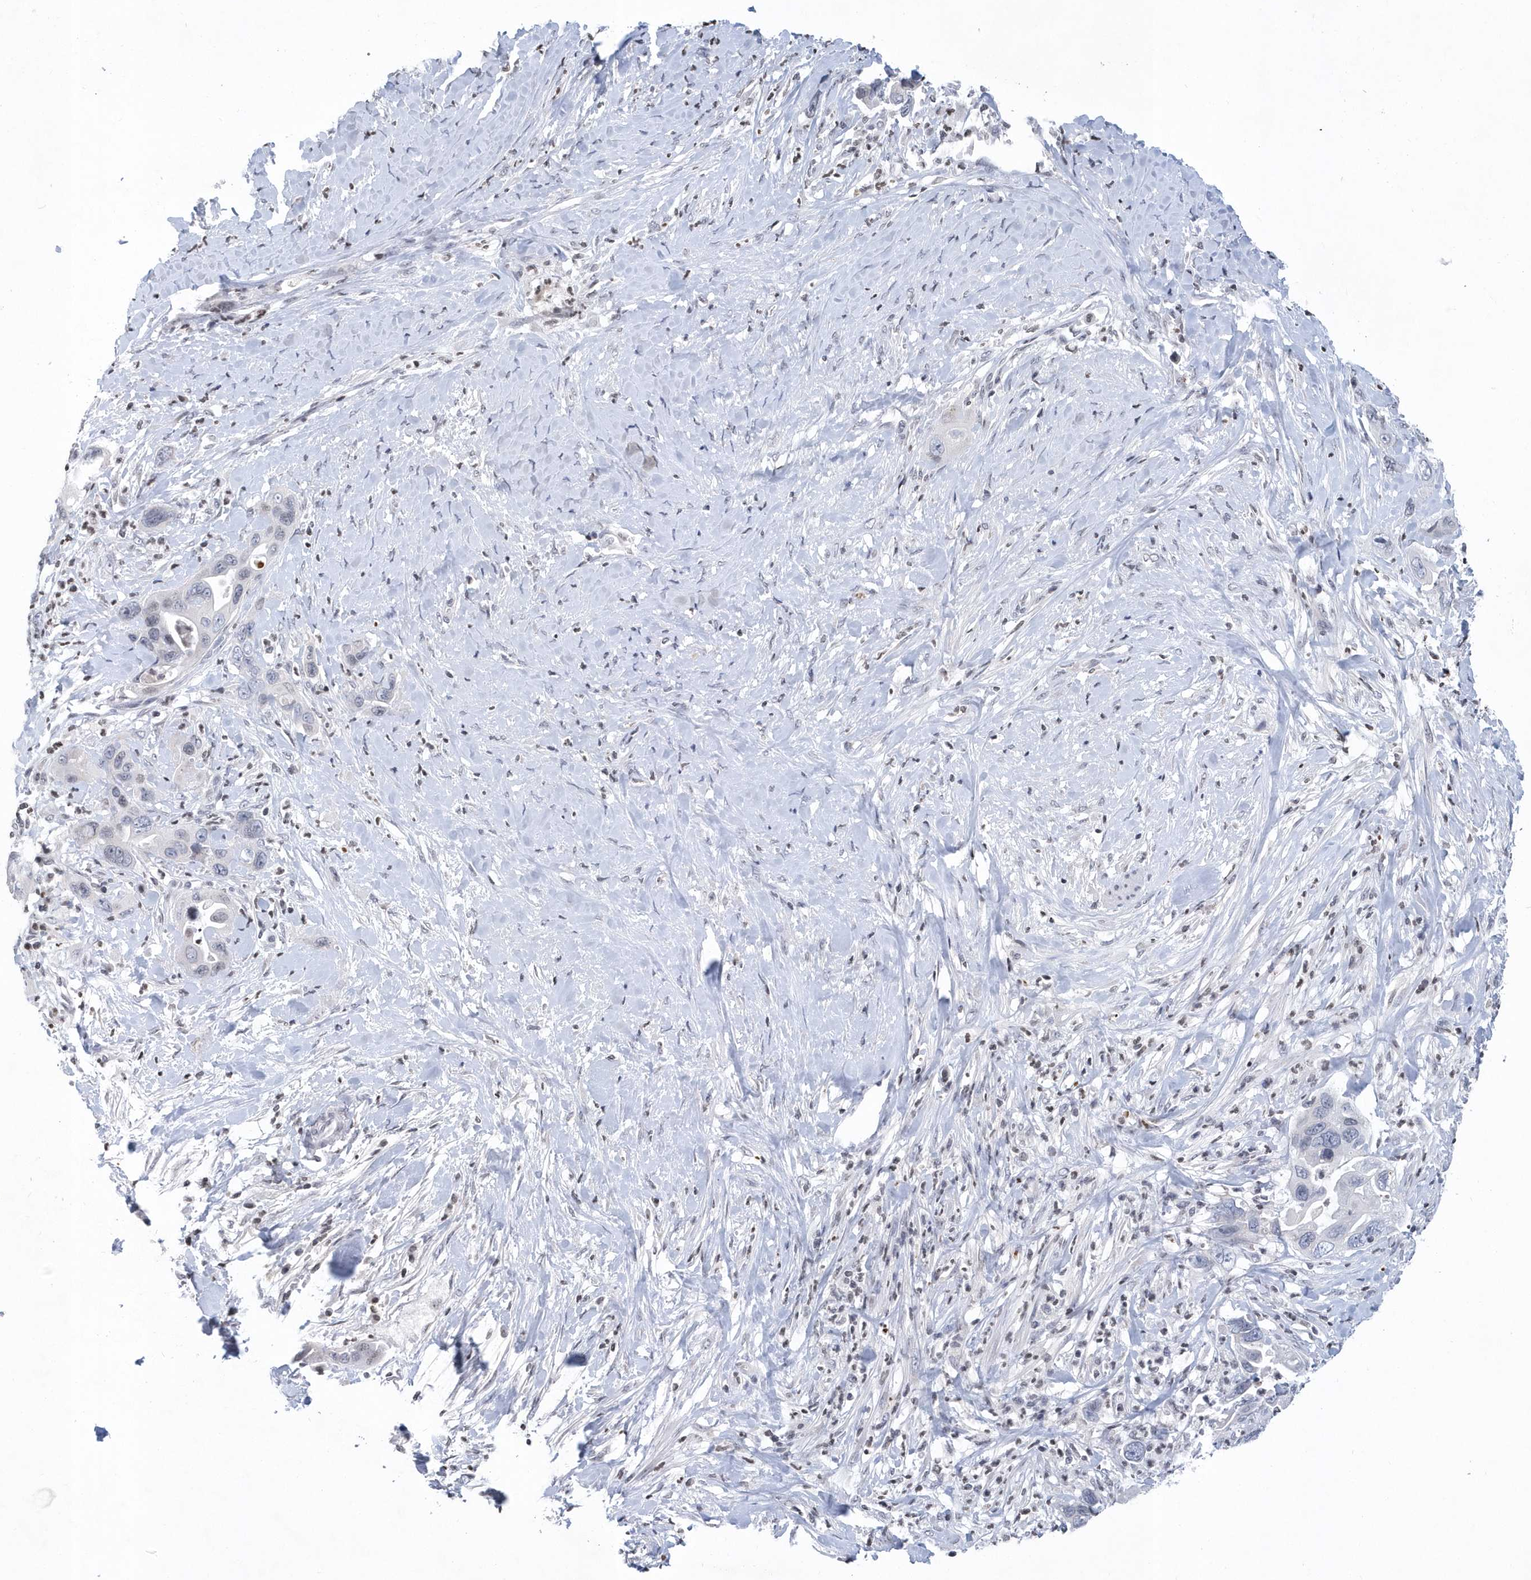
{"staining": {"intensity": "negative", "quantity": "none", "location": "none"}, "tissue": "pancreatic cancer", "cell_type": "Tumor cells", "image_type": "cancer", "snomed": [{"axis": "morphology", "description": "Adenocarcinoma, NOS"}, {"axis": "topography", "description": "Pancreas"}], "caption": "IHC image of neoplastic tissue: human pancreatic adenocarcinoma stained with DAB (3,3'-diaminobenzidine) exhibits no significant protein positivity in tumor cells.", "gene": "VWA5B2", "patient": {"sex": "female", "age": 71}}